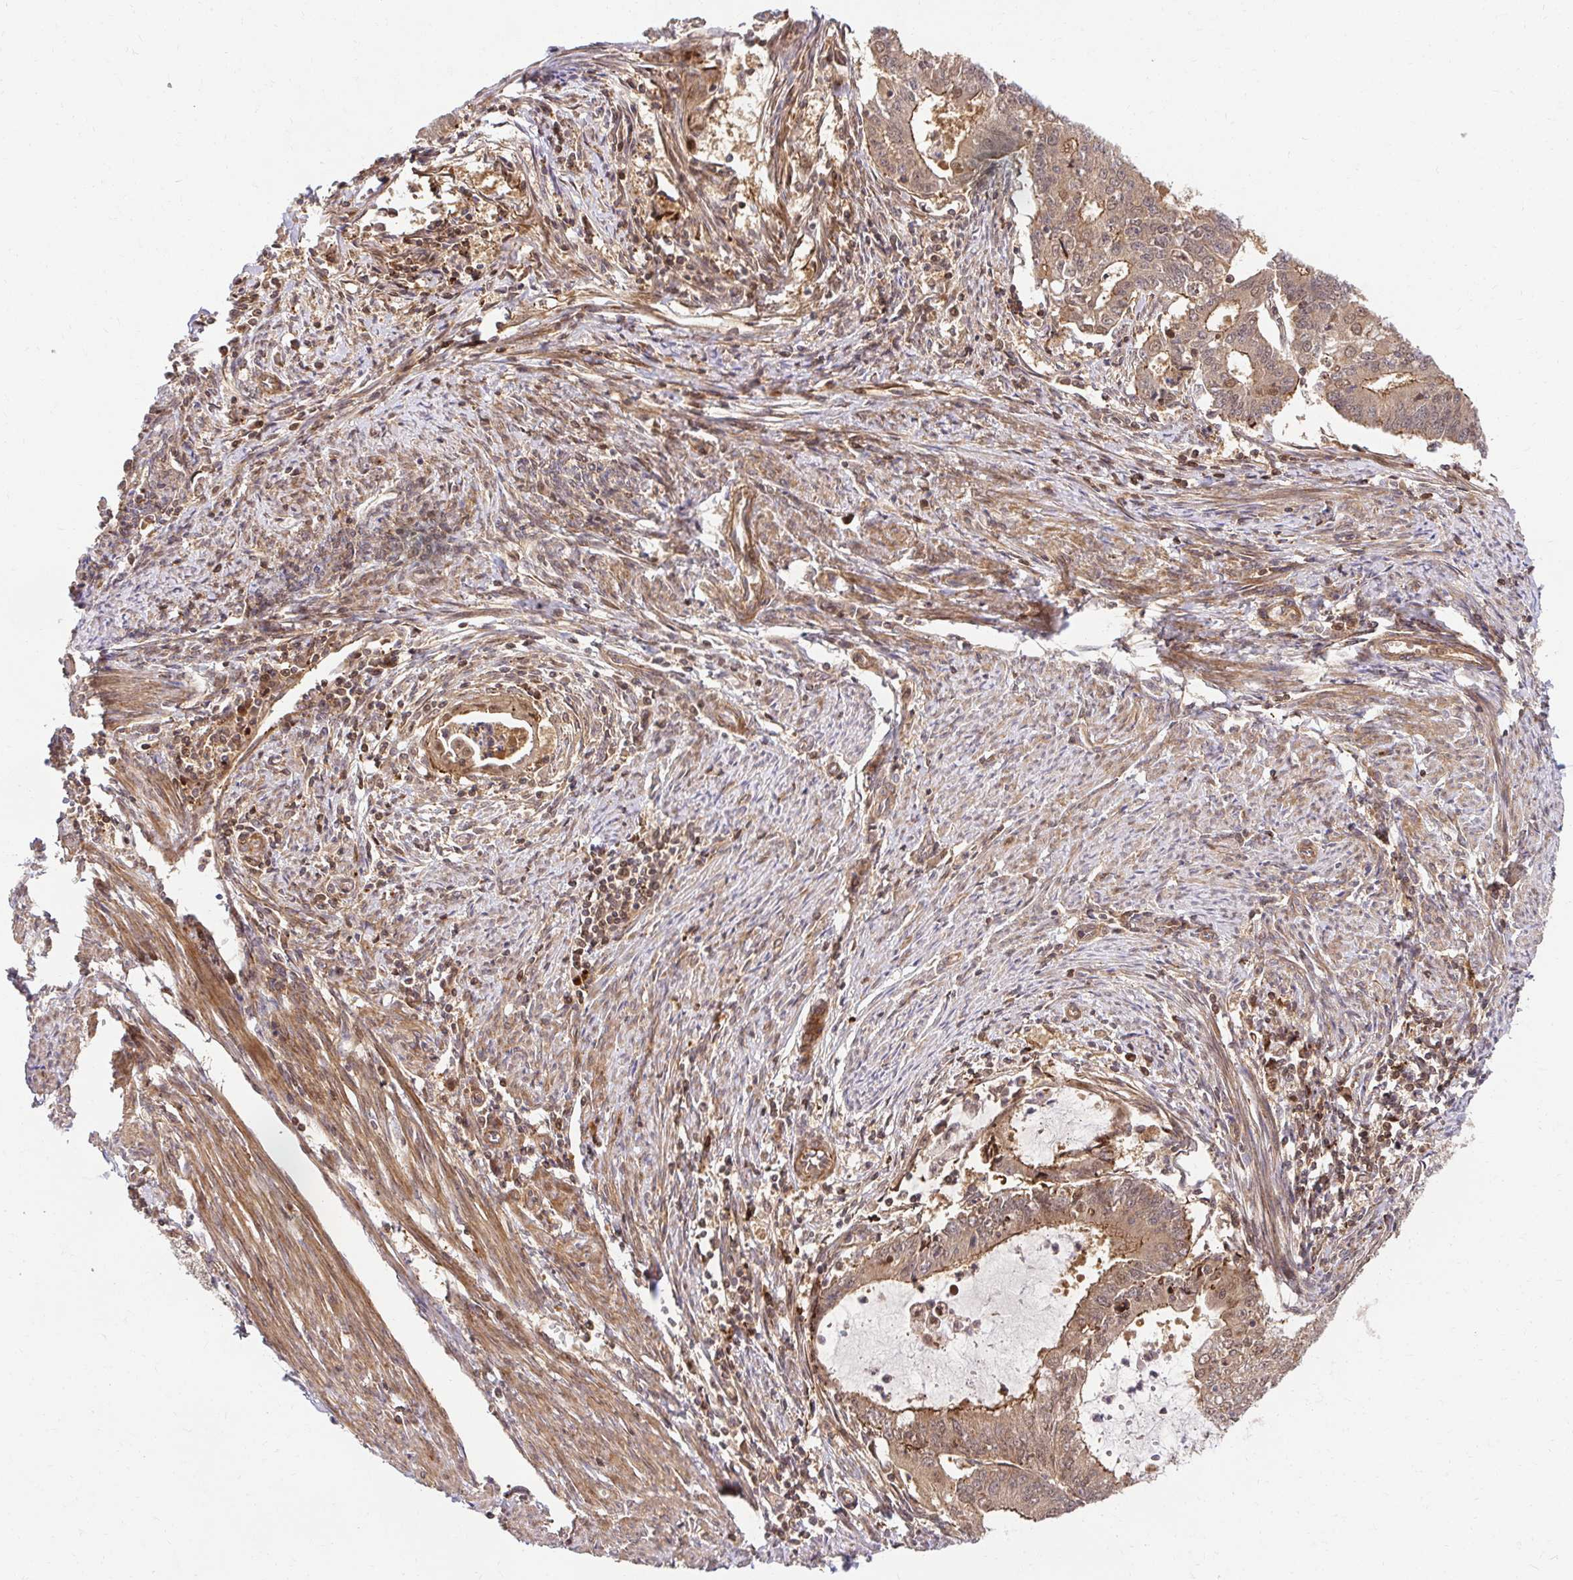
{"staining": {"intensity": "weak", "quantity": ">75%", "location": "cytoplasmic/membranous"}, "tissue": "endometrial cancer", "cell_type": "Tumor cells", "image_type": "cancer", "snomed": [{"axis": "morphology", "description": "Adenocarcinoma, NOS"}, {"axis": "topography", "description": "Endometrium"}], "caption": "Endometrial cancer (adenocarcinoma) stained for a protein displays weak cytoplasmic/membranous positivity in tumor cells.", "gene": "PSMA4", "patient": {"sex": "female", "age": 61}}